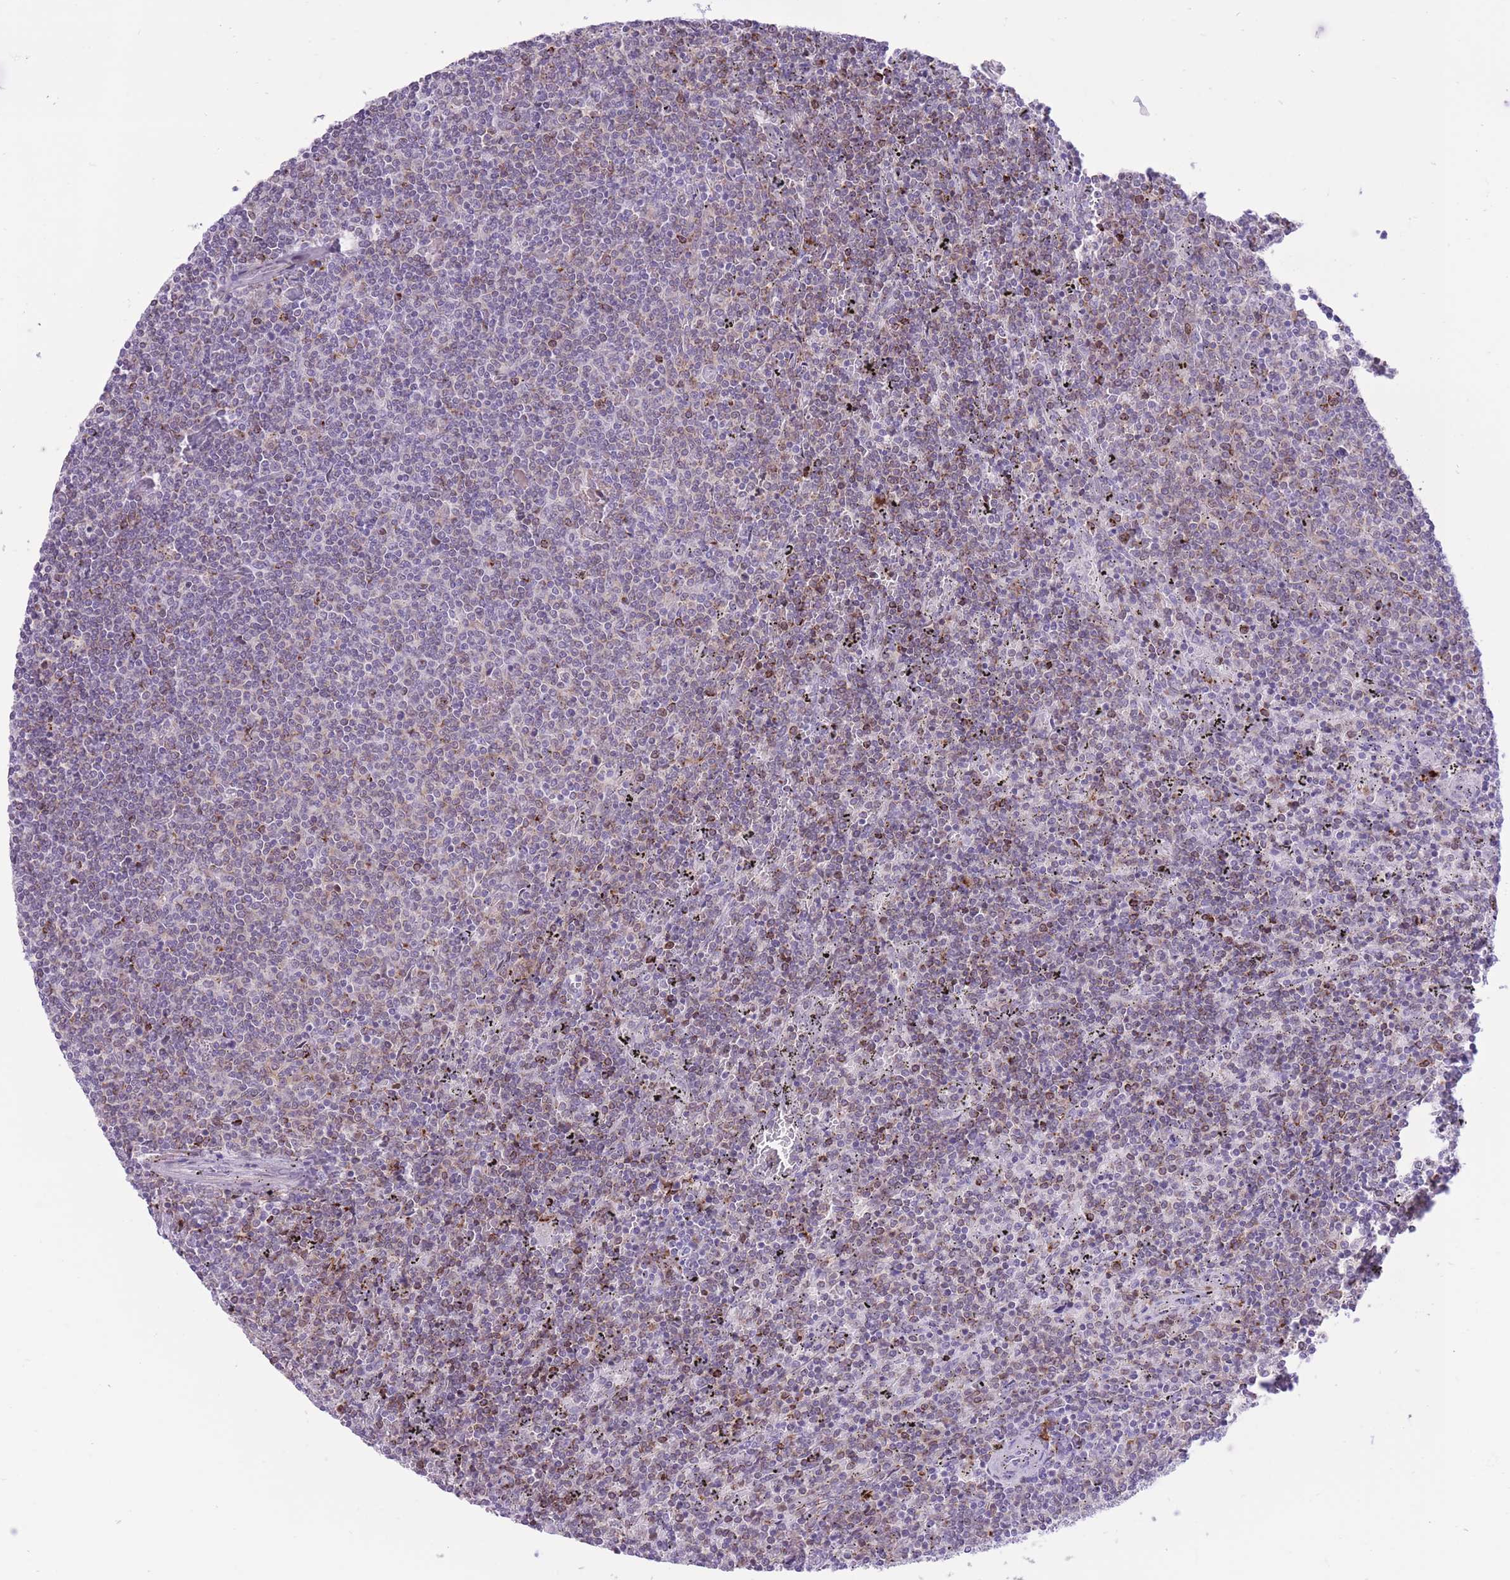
{"staining": {"intensity": "weak", "quantity": "<25%", "location": "cytoplasmic/membranous"}, "tissue": "lymphoma", "cell_type": "Tumor cells", "image_type": "cancer", "snomed": [{"axis": "morphology", "description": "Malignant lymphoma, non-Hodgkin's type, Low grade"}, {"axis": "topography", "description": "Spleen"}], "caption": "Lymphoma stained for a protein using IHC reveals no positivity tumor cells.", "gene": "MEIS3", "patient": {"sex": "female", "age": 50}}